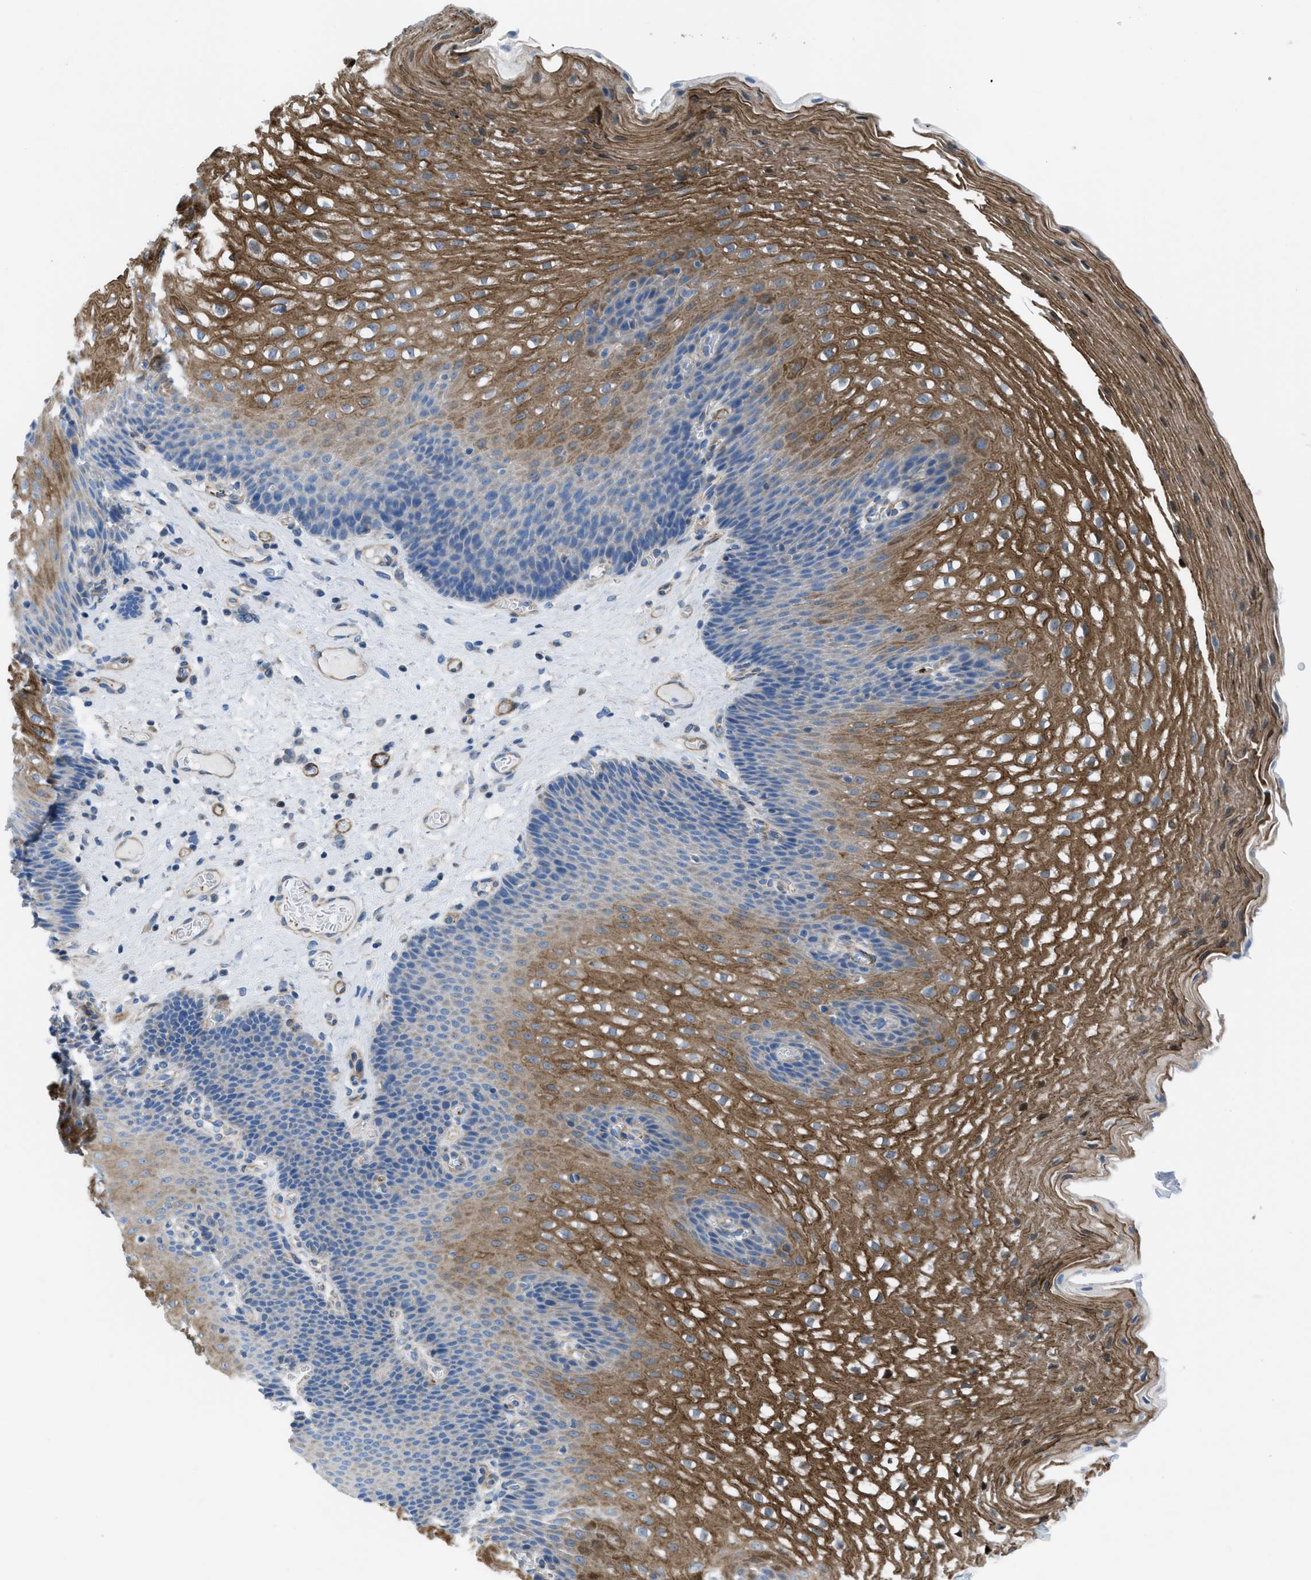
{"staining": {"intensity": "moderate", "quantity": "25%-75%", "location": "cytoplasmic/membranous"}, "tissue": "esophagus", "cell_type": "Squamous epithelial cells", "image_type": "normal", "snomed": [{"axis": "morphology", "description": "Normal tissue, NOS"}, {"axis": "topography", "description": "Esophagus"}], "caption": "Immunohistochemistry (IHC) micrograph of benign esophagus: esophagus stained using immunohistochemistry displays medium levels of moderate protein expression localized specifically in the cytoplasmic/membranous of squamous epithelial cells, appearing as a cytoplasmic/membranous brown color.", "gene": "KCNH7", "patient": {"sex": "male", "age": 48}}